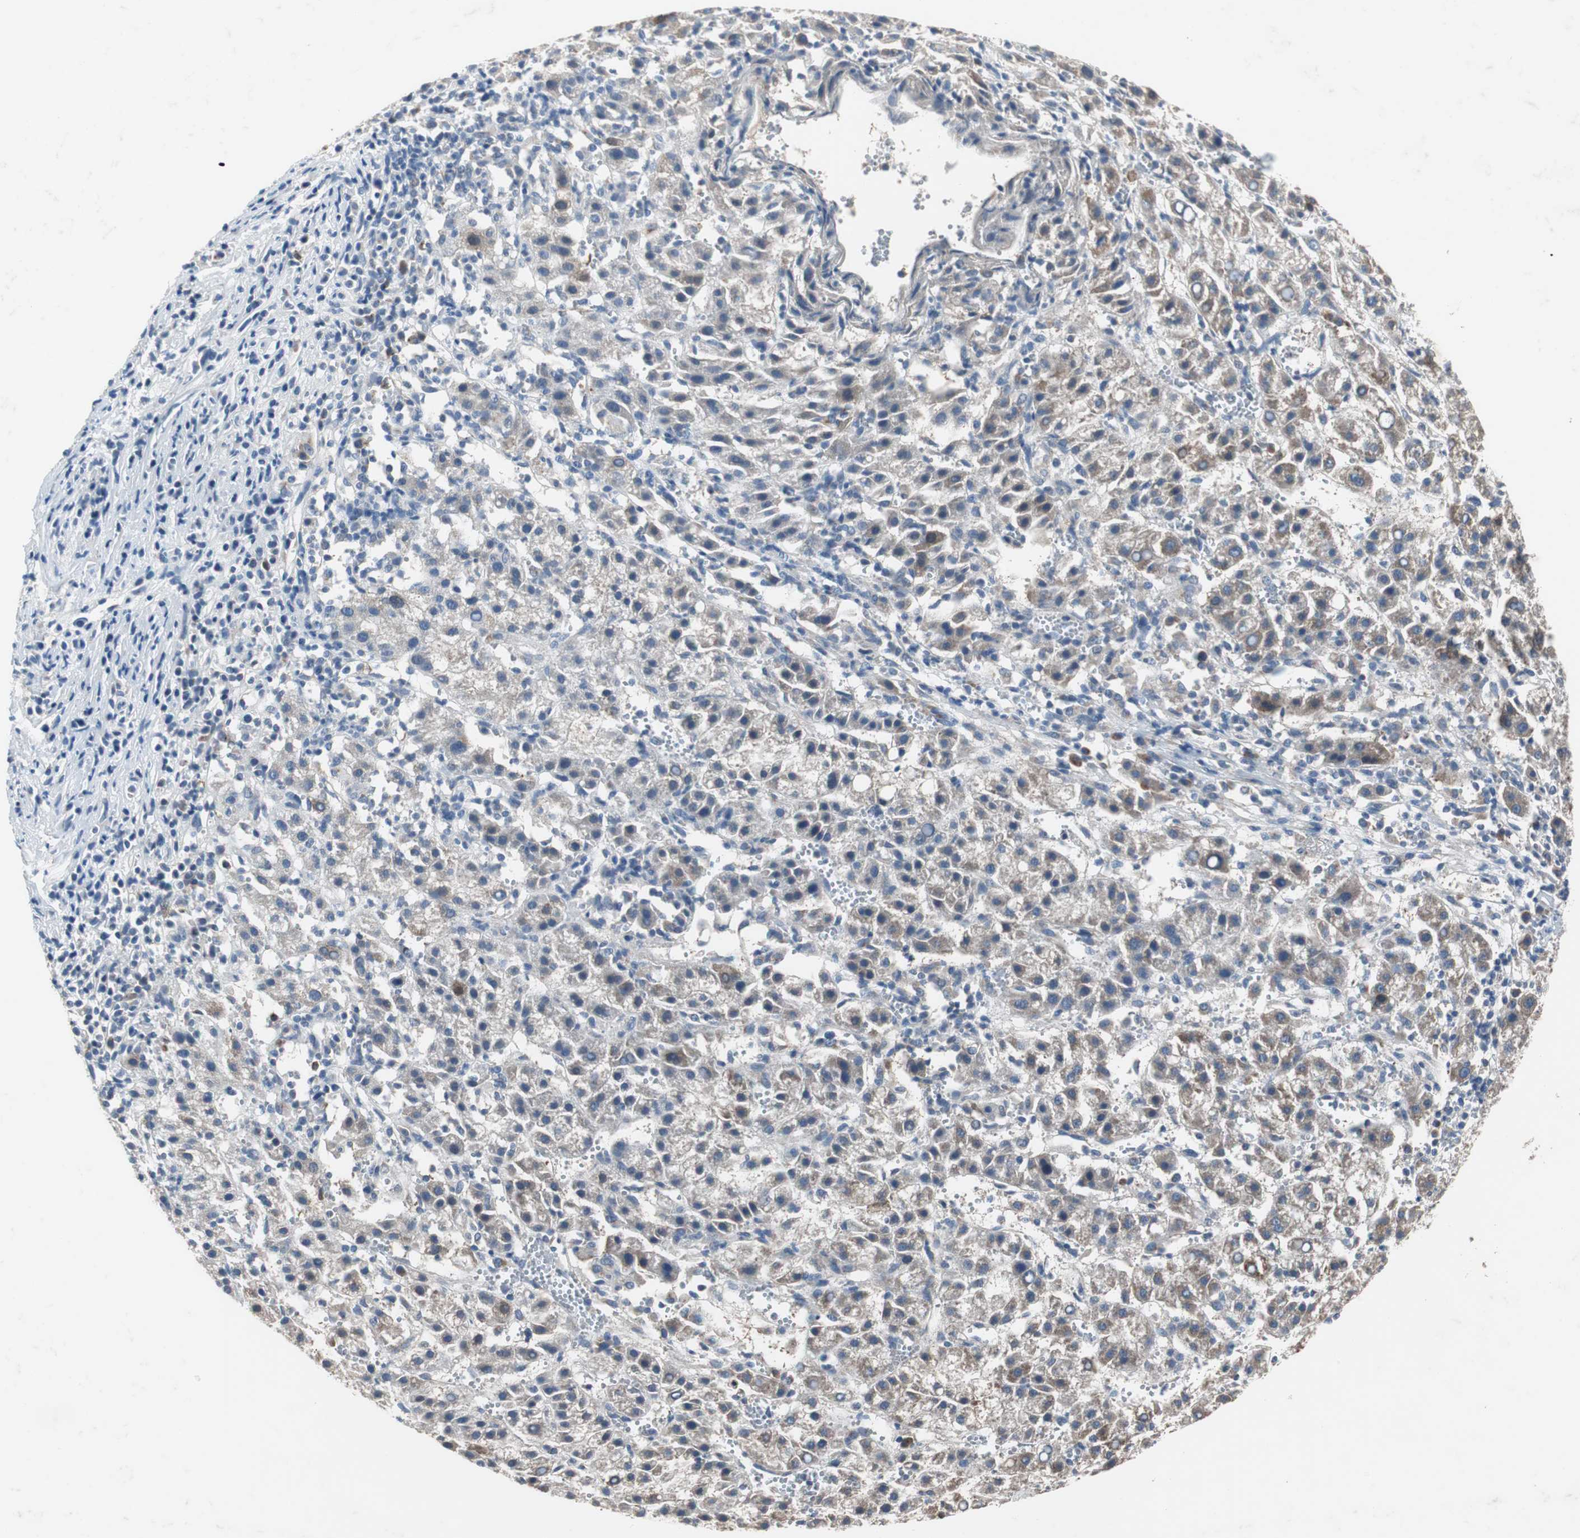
{"staining": {"intensity": "weak", "quantity": "25%-75%", "location": "cytoplasmic/membranous"}, "tissue": "liver cancer", "cell_type": "Tumor cells", "image_type": "cancer", "snomed": [{"axis": "morphology", "description": "Carcinoma, Hepatocellular, NOS"}, {"axis": "topography", "description": "Liver"}], "caption": "A brown stain highlights weak cytoplasmic/membranous staining of a protein in human hepatocellular carcinoma (liver) tumor cells.", "gene": "CALB2", "patient": {"sex": "female", "age": 58}}